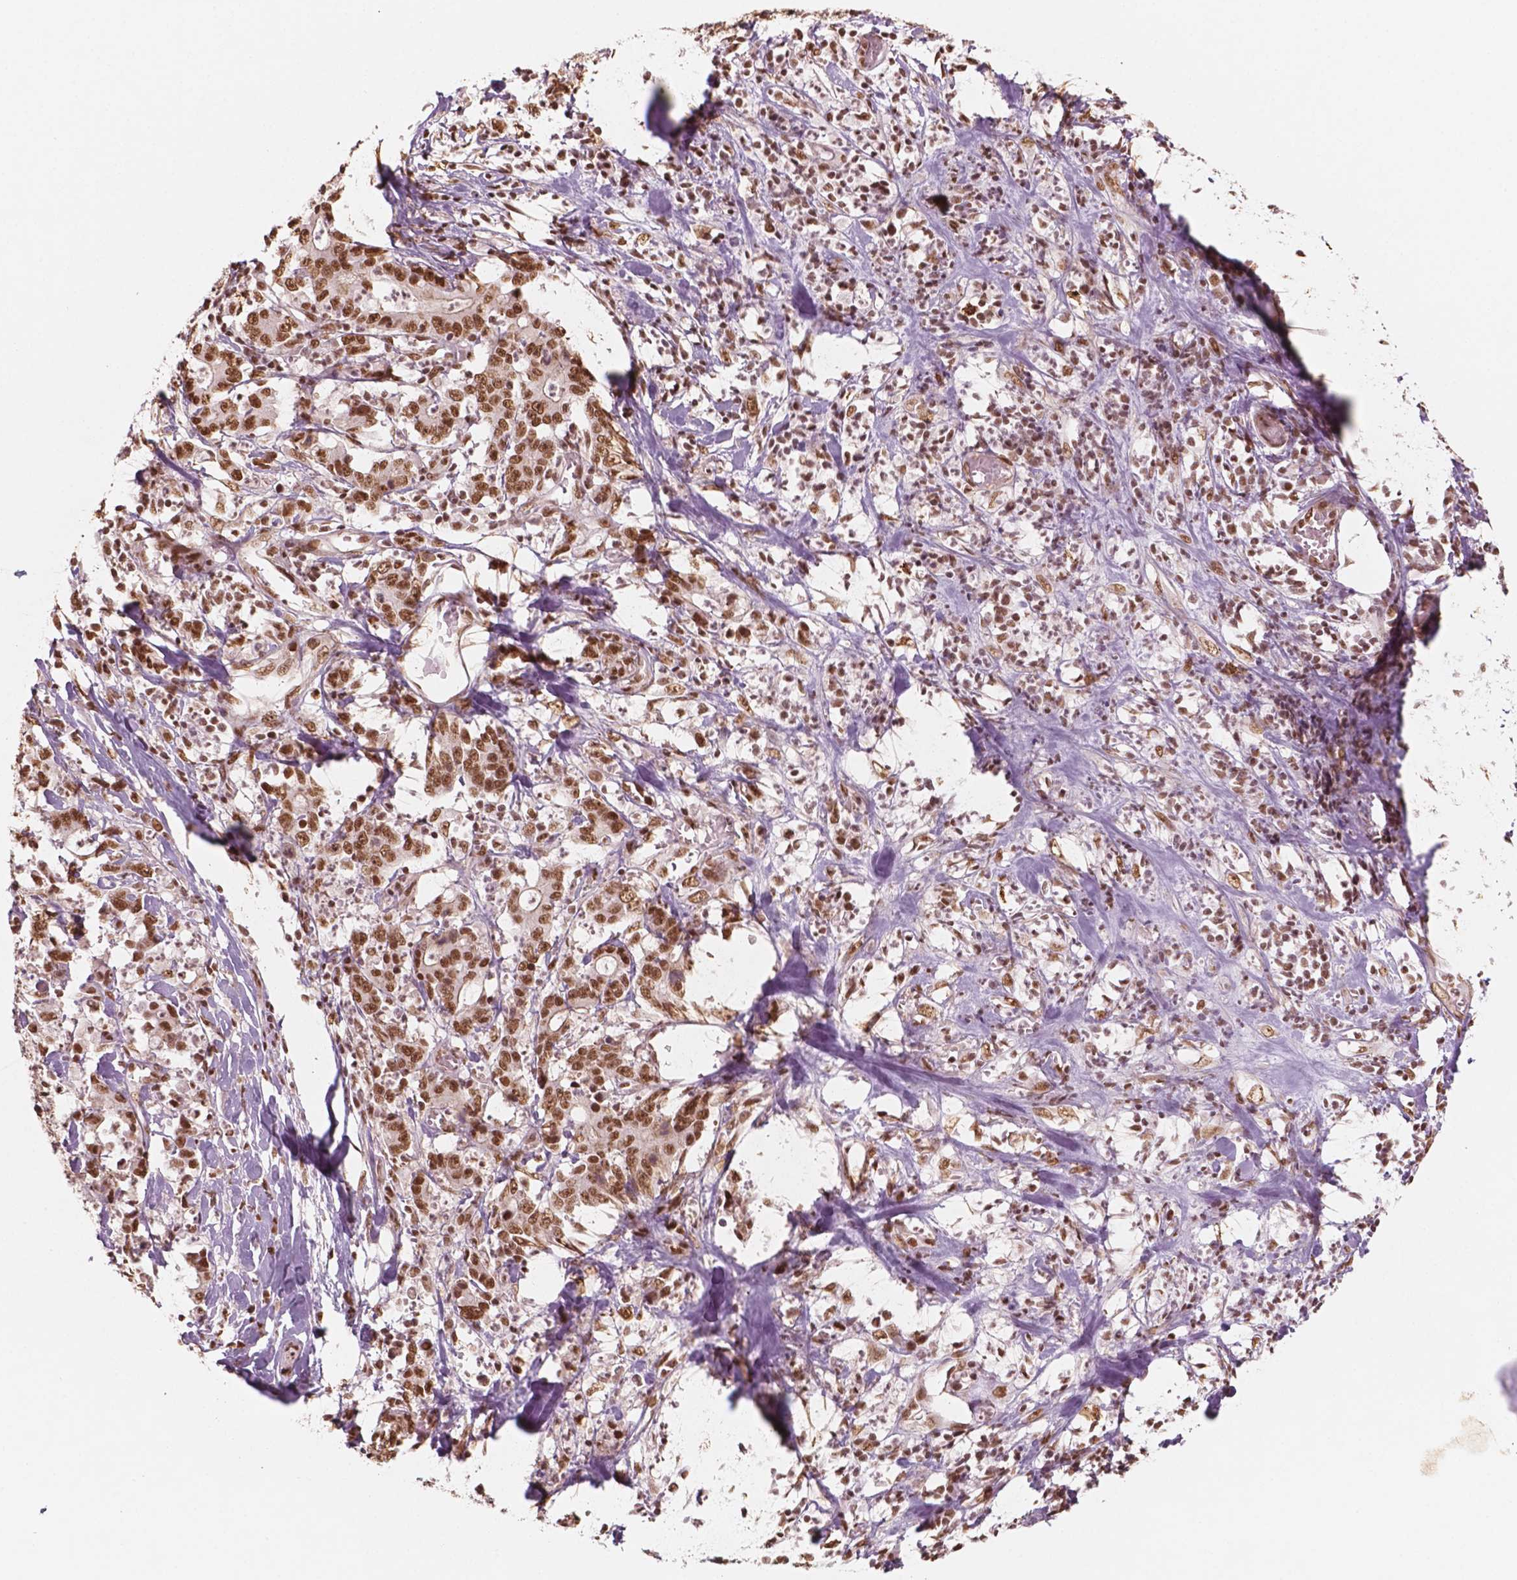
{"staining": {"intensity": "moderate", "quantity": ">75%", "location": "nuclear"}, "tissue": "stomach cancer", "cell_type": "Tumor cells", "image_type": "cancer", "snomed": [{"axis": "morphology", "description": "Adenocarcinoma, NOS"}, {"axis": "topography", "description": "Stomach, upper"}], "caption": "A brown stain shows moderate nuclear positivity of a protein in human stomach cancer (adenocarcinoma) tumor cells. (DAB IHC with brightfield microscopy, high magnification).", "gene": "GTF3C5", "patient": {"sex": "male", "age": 68}}